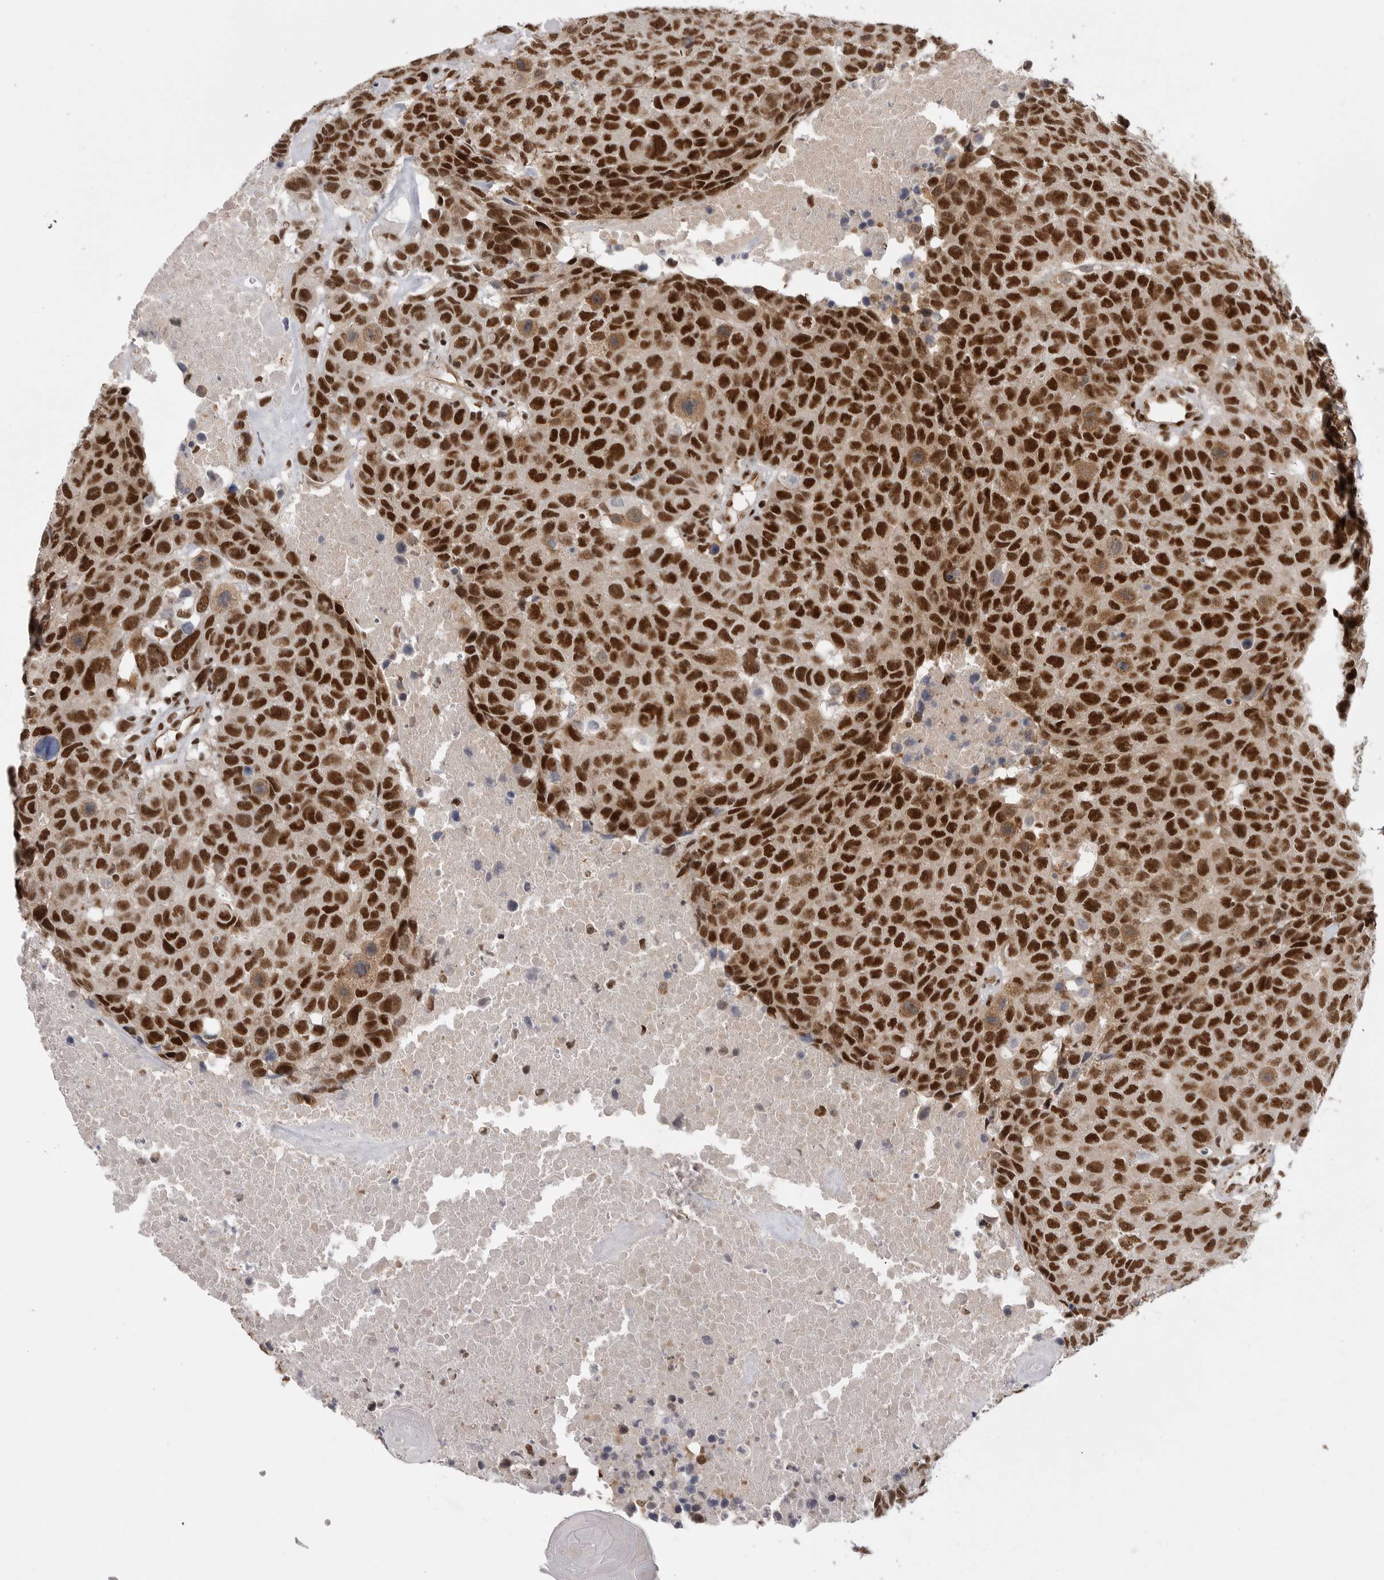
{"staining": {"intensity": "strong", "quantity": ">75%", "location": "nuclear"}, "tissue": "head and neck cancer", "cell_type": "Tumor cells", "image_type": "cancer", "snomed": [{"axis": "morphology", "description": "Squamous cell carcinoma, NOS"}, {"axis": "topography", "description": "Head-Neck"}], "caption": "IHC micrograph of squamous cell carcinoma (head and neck) stained for a protein (brown), which demonstrates high levels of strong nuclear staining in approximately >75% of tumor cells.", "gene": "PPP1R8", "patient": {"sex": "male", "age": 66}}